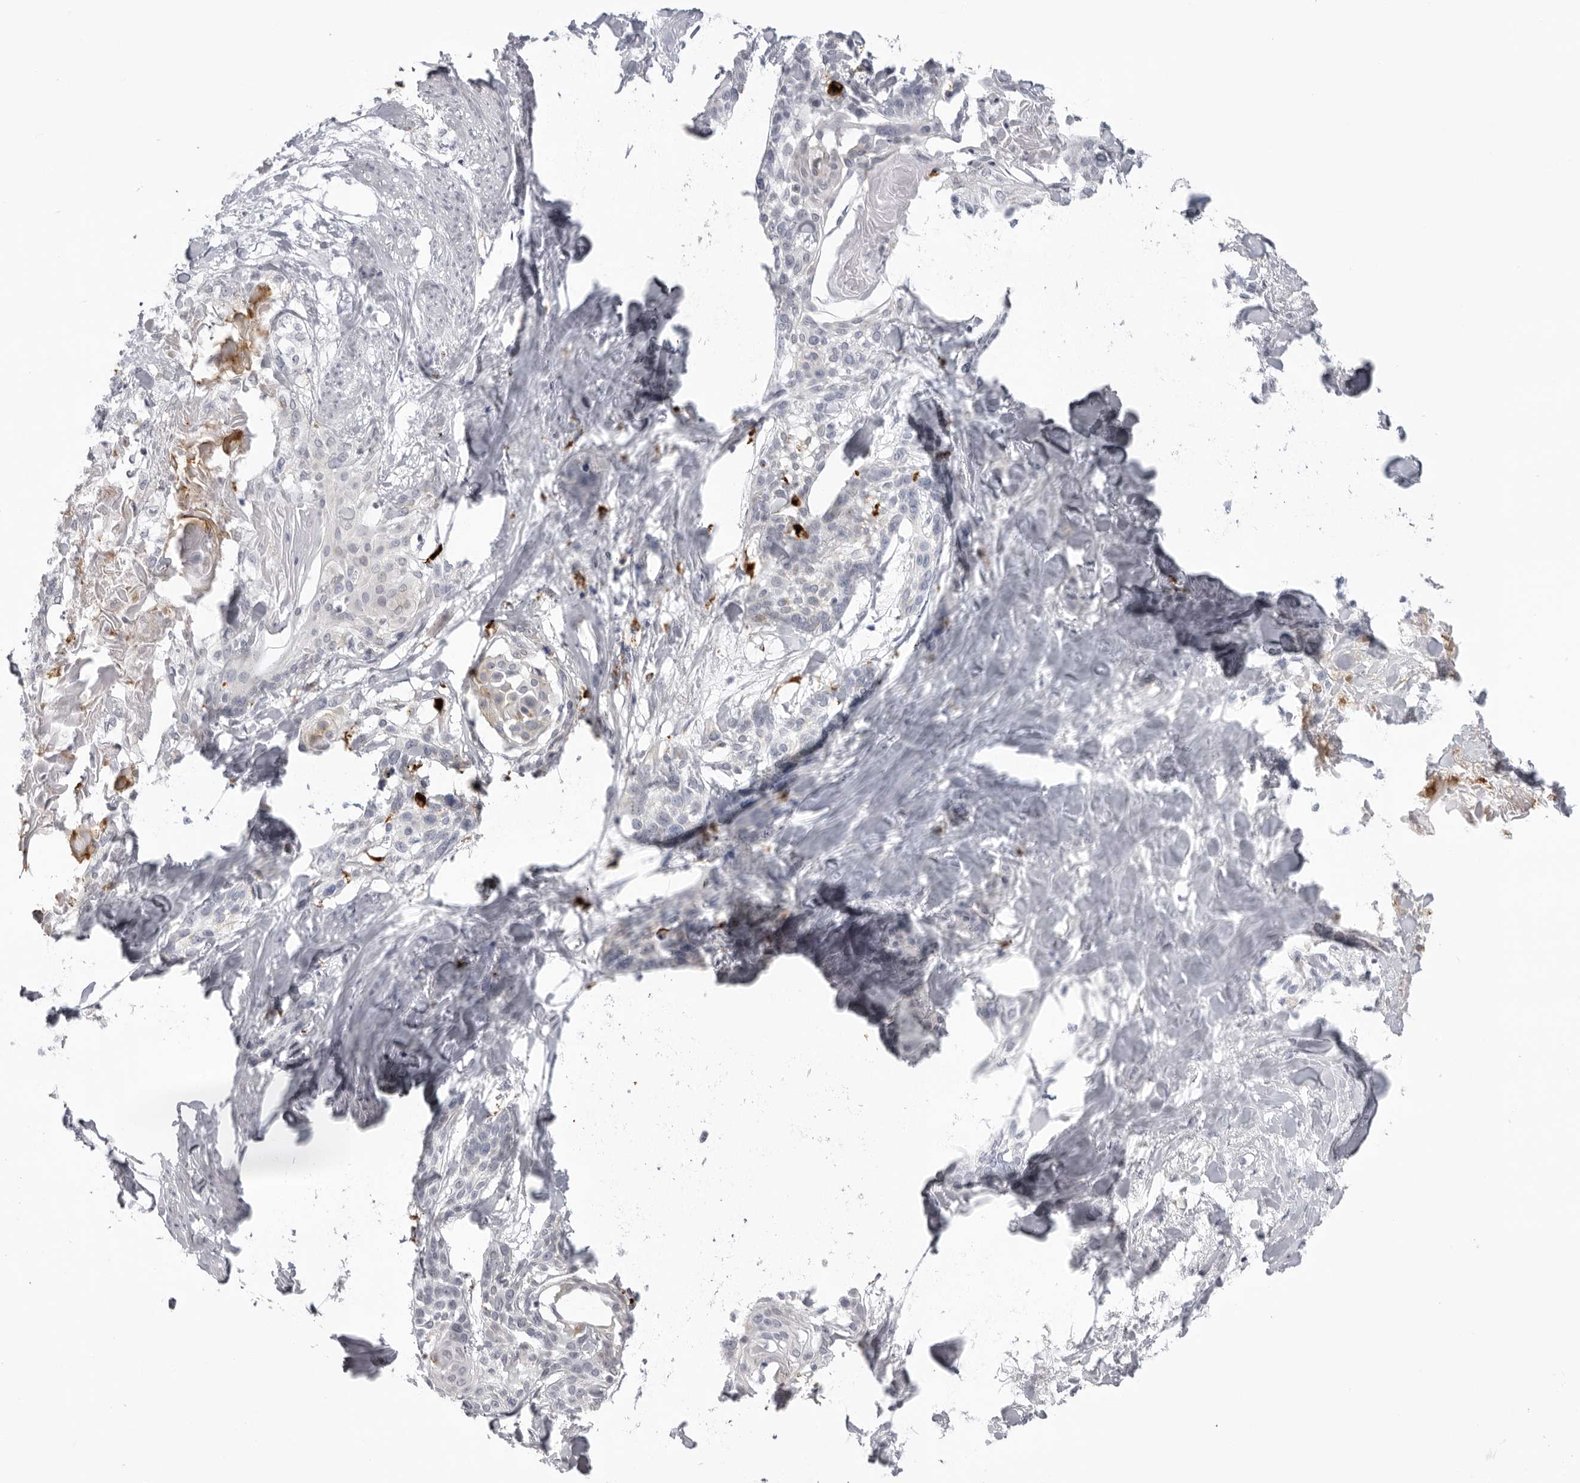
{"staining": {"intensity": "negative", "quantity": "none", "location": "none"}, "tissue": "cervical cancer", "cell_type": "Tumor cells", "image_type": "cancer", "snomed": [{"axis": "morphology", "description": "Squamous cell carcinoma, NOS"}, {"axis": "topography", "description": "Cervix"}], "caption": "IHC of human cervical cancer (squamous cell carcinoma) displays no staining in tumor cells.", "gene": "IL25", "patient": {"sex": "female", "age": 57}}